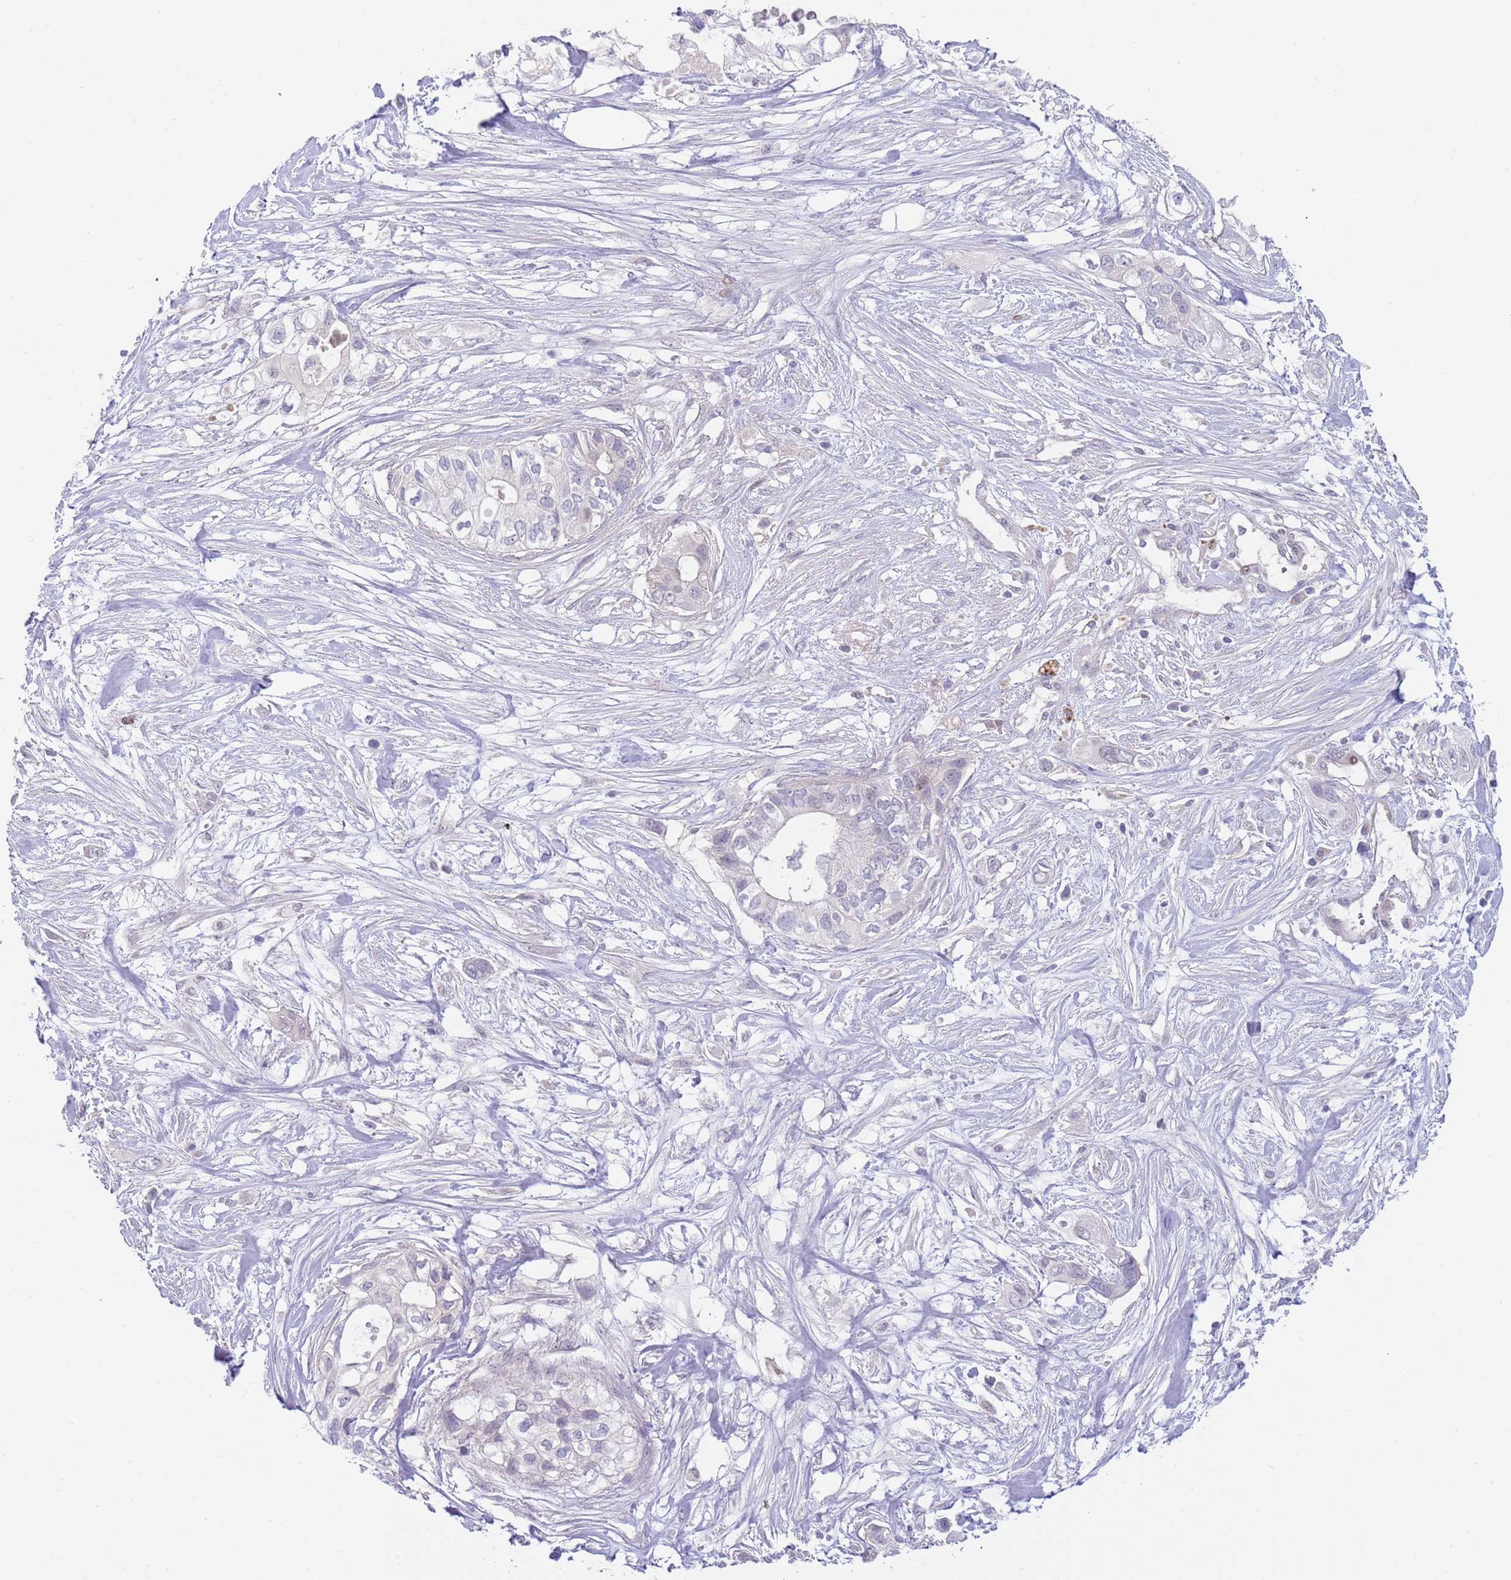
{"staining": {"intensity": "weak", "quantity": "<25%", "location": "nuclear"}, "tissue": "pancreatic cancer", "cell_type": "Tumor cells", "image_type": "cancer", "snomed": [{"axis": "morphology", "description": "Adenocarcinoma, NOS"}, {"axis": "topography", "description": "Pancreas"}], "caption": "This is an immunohistochemistry (IHC) histopathology image of adenocarcinoma (pancreatic). There is no staining in tumor cells.", "gene": "PIMREG", "patient": {"sex": "female", "age": 63}}